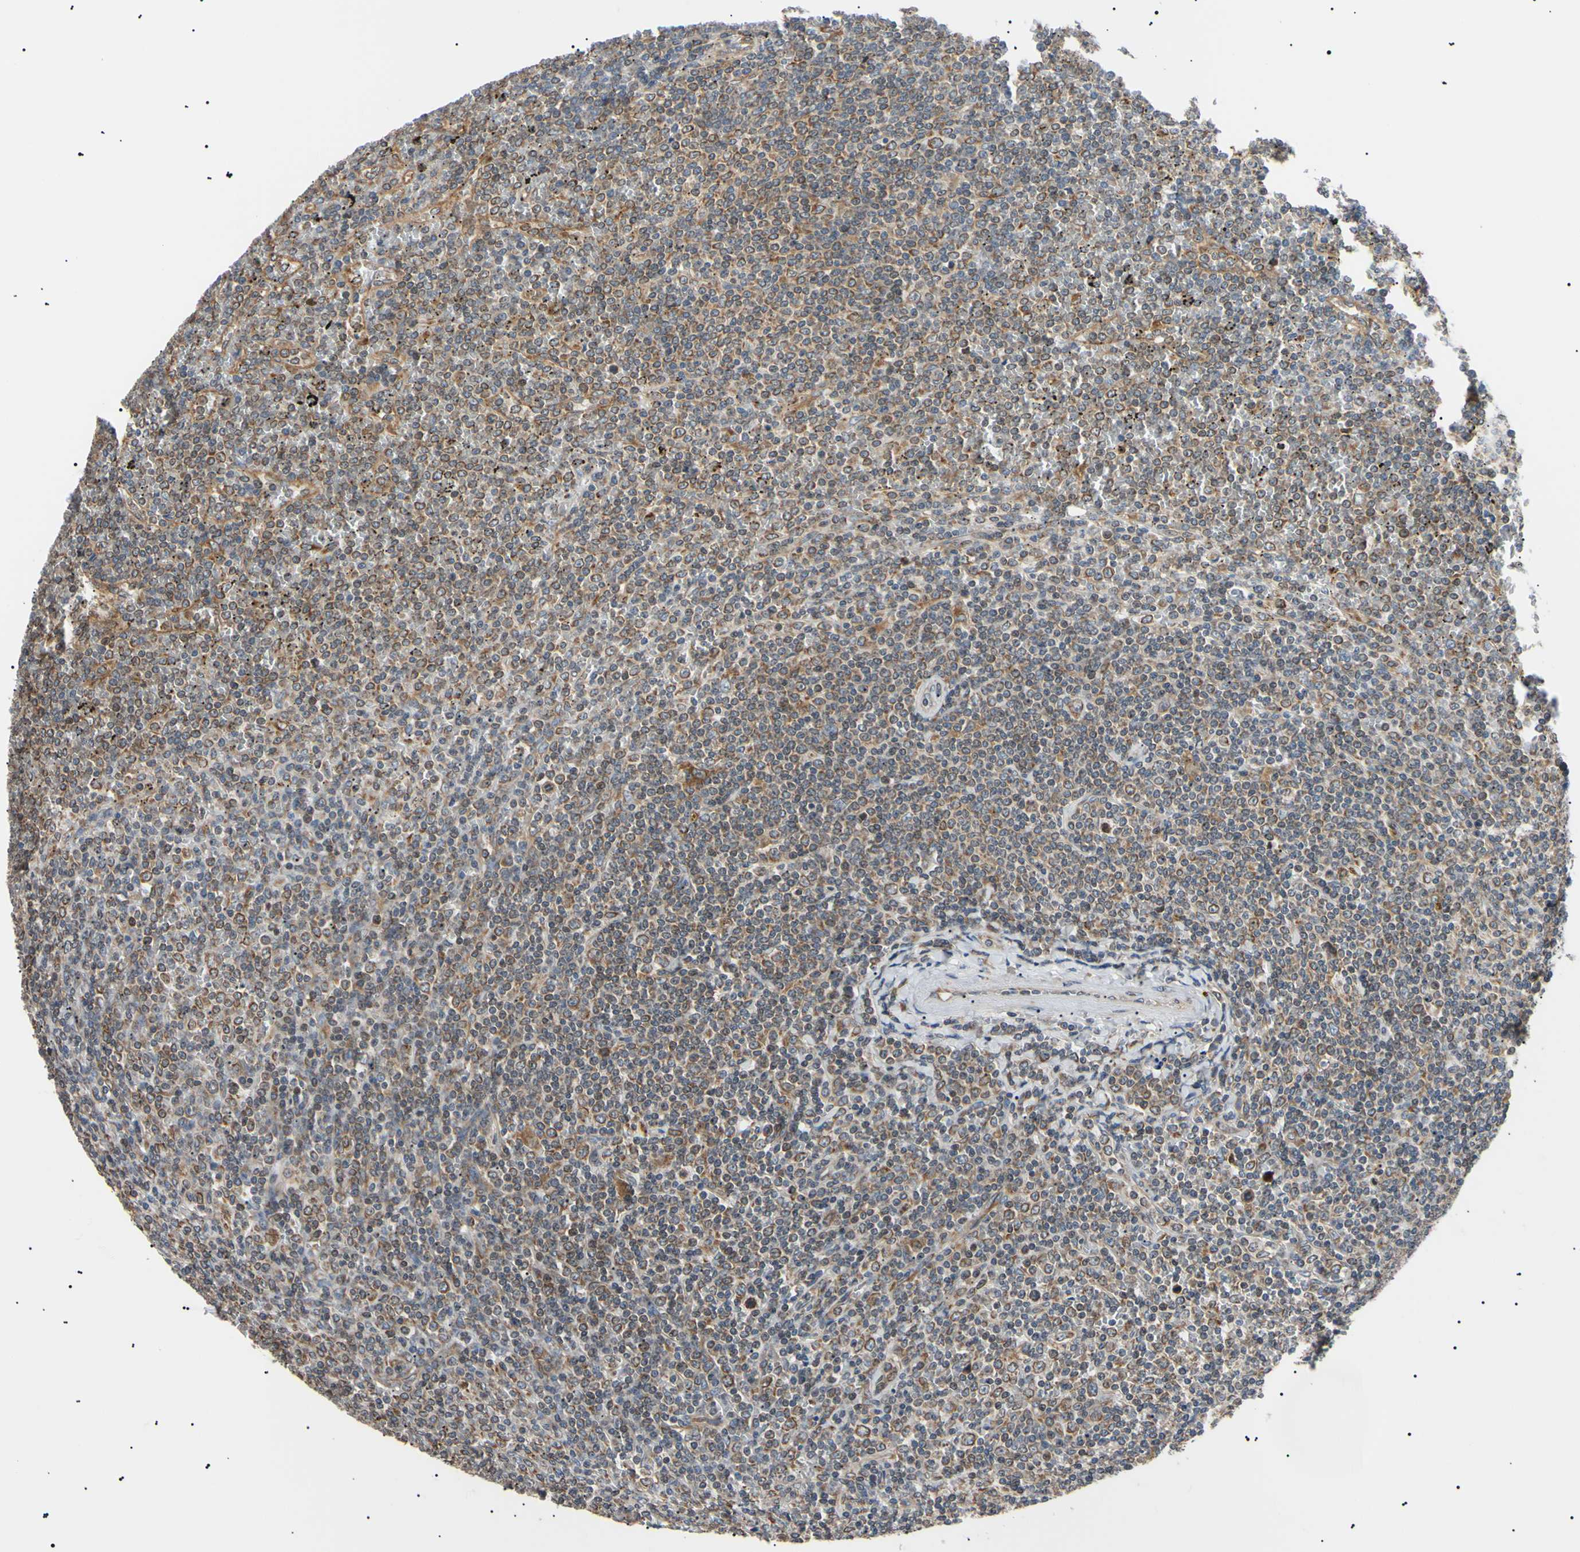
{"staining": {"intensity": "moderate", "quantity": ">75%", "location": "cytoplasmic/membranous"}, "tissue": "lymphoma", "cell_type": "Tumor cells", "image_type": "cancer", "snomed": [{"axis": "morphology", "description": "Malignant lymphoma, non-Hodgkin's type, Low grade"}, {"axis": "topography", "description": "Spleen"}], "caption": "Protein expression analysis of human low-grade malignant lymphoma, non-Hodgkin's type reveals moderate cytoplasmic/membranous expression in approximately >75% of tumor cells.", "gene": "VAPA", "patient": {"sex": "female", "age": 19}}